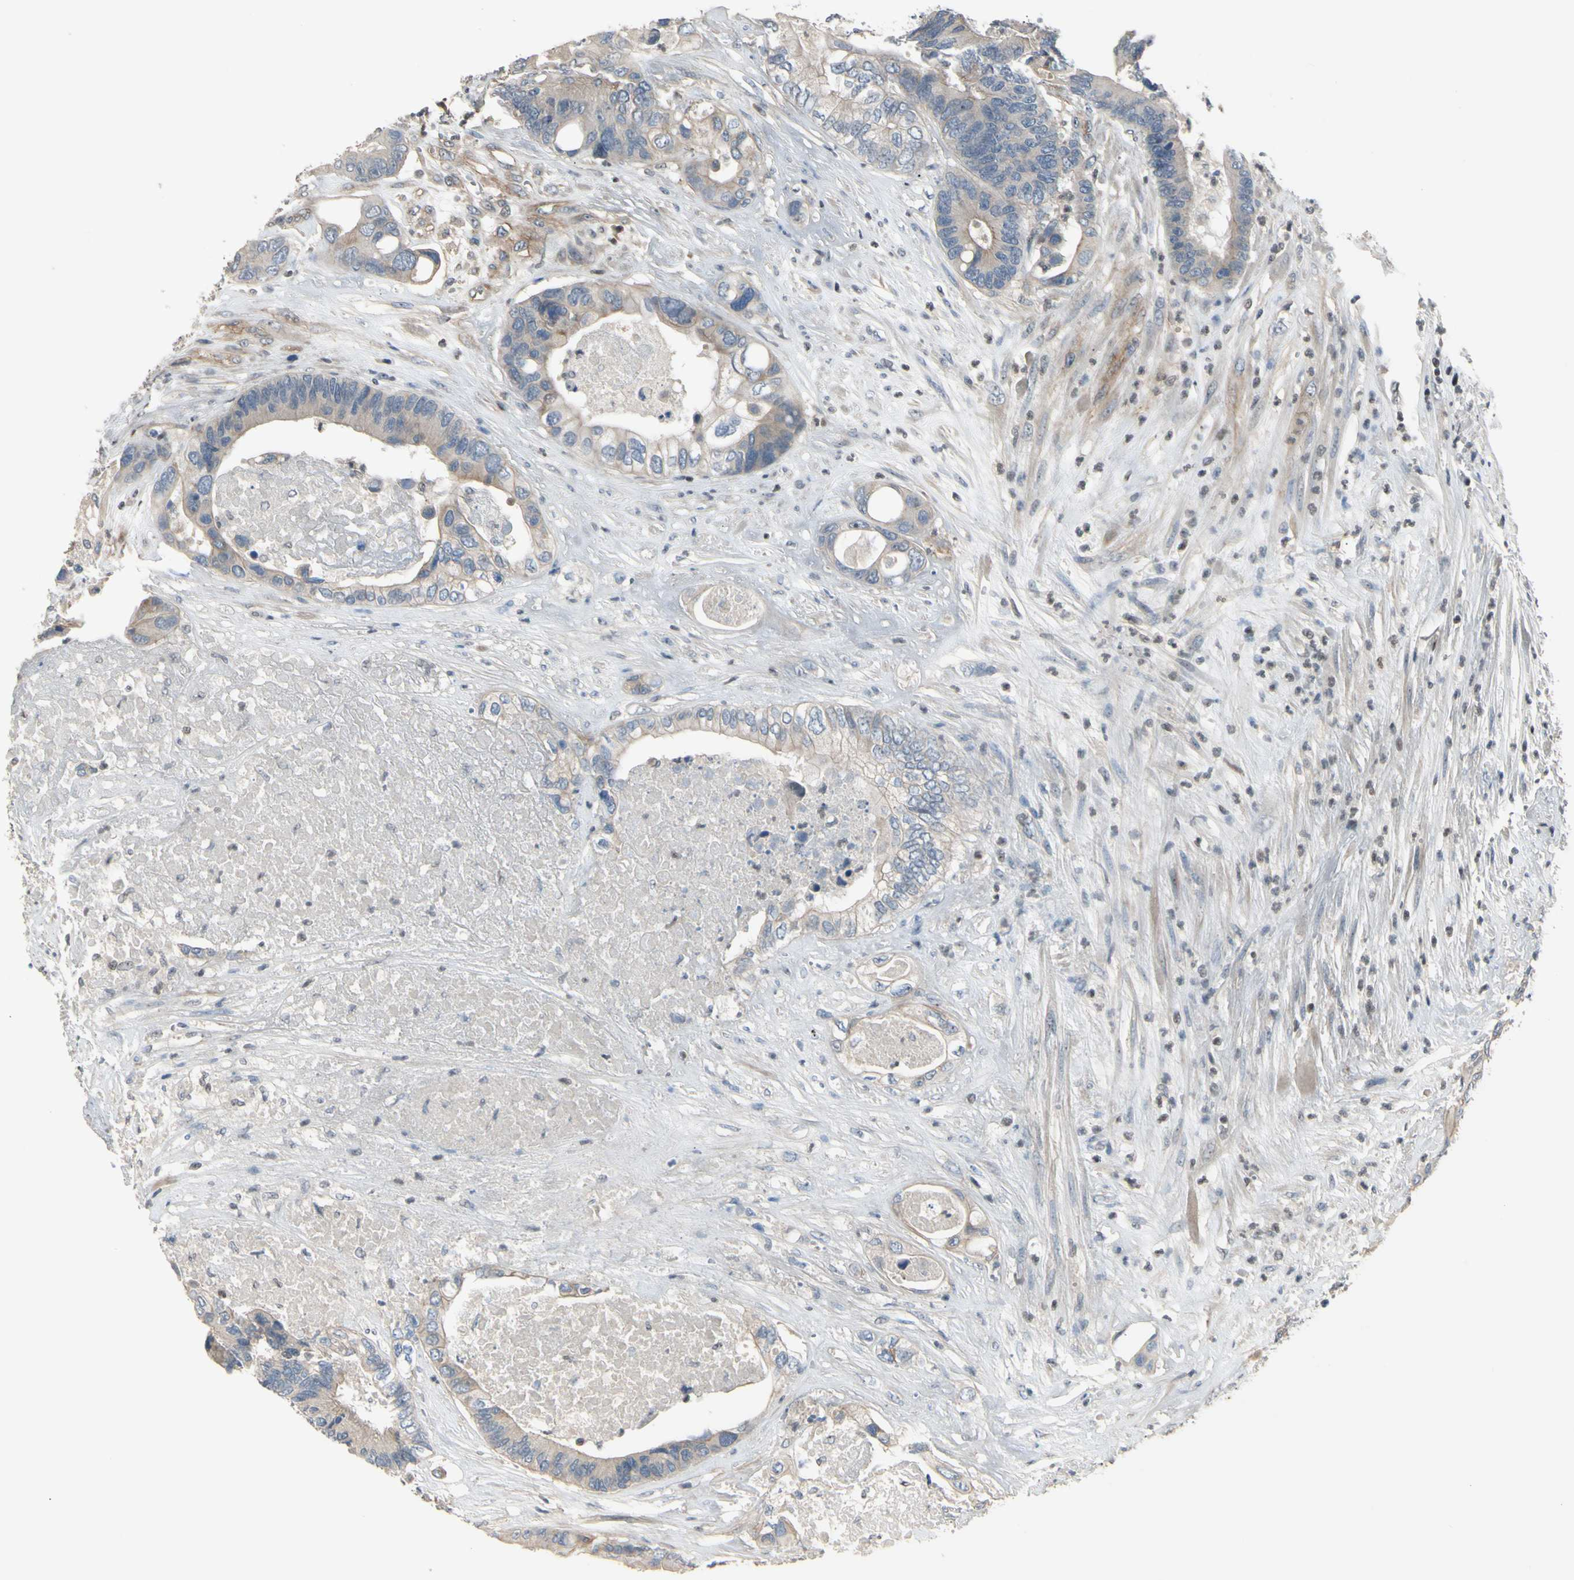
{"staining": {"intensity": "weak", "quantity": ">75%", "location": "cytoplasmic/membranous"}, "tissue": "colorectal cancer", "cell_type": "Tumor cells", "image_type": "cancer", "snomed": [{"axis": "morphology", "description": "Adenocarcinoma, NOS"}, {"axis": "topography", "description": "Rectum"}], "caption": "Immunohistochemical staining of human adenocarcinoma (colorectal) shows low levels of weak cytoplasmic/membranous protein expression in about >75% of tumor cells. (IHC, brightfield microscopy, high magnification).", "gene": "NFYA", "patient": {"sex": "male", "age": 55}}